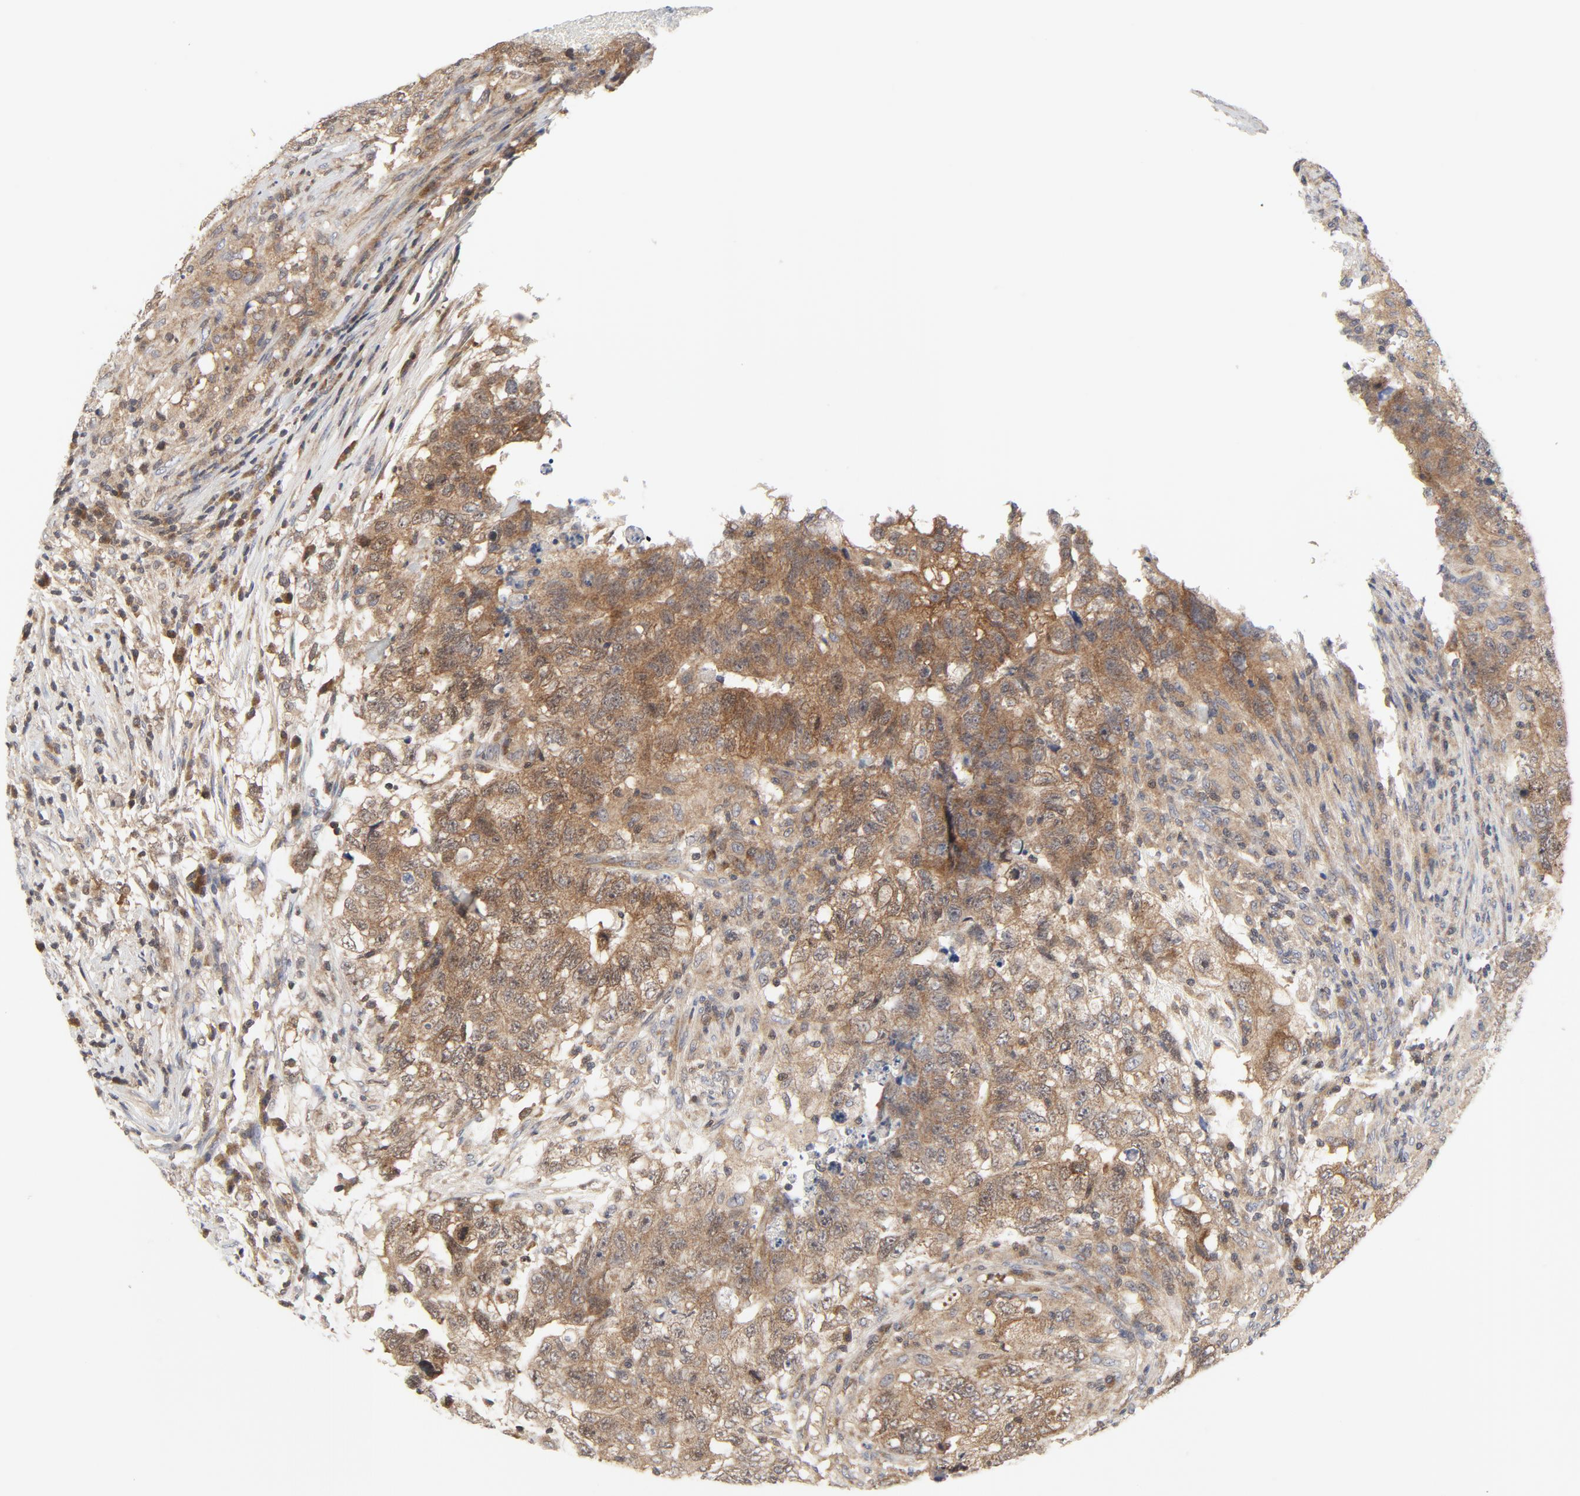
{"staining": {"intensity": "strong", "quantity": ">75%", "location": "cytoplasmic/membranous,nuclear"}, "tissue": "testis cancer", "cell_type": "Tumor cells", "image_type": "cancer", "snomed": [{"axis": "morphology", "description": "Carcinoma, Embryonal, NOS"}, {"axis": "topography", "description": "Testis"}], "caption": "The micrograph displays staining of testis cancer, revealing strong cytoplasmic/membranous and nuclear protein staining (brown color) within tumor cells.", "gene": "MAP2K7", "patient": {"sex": "male", "age": 21}}